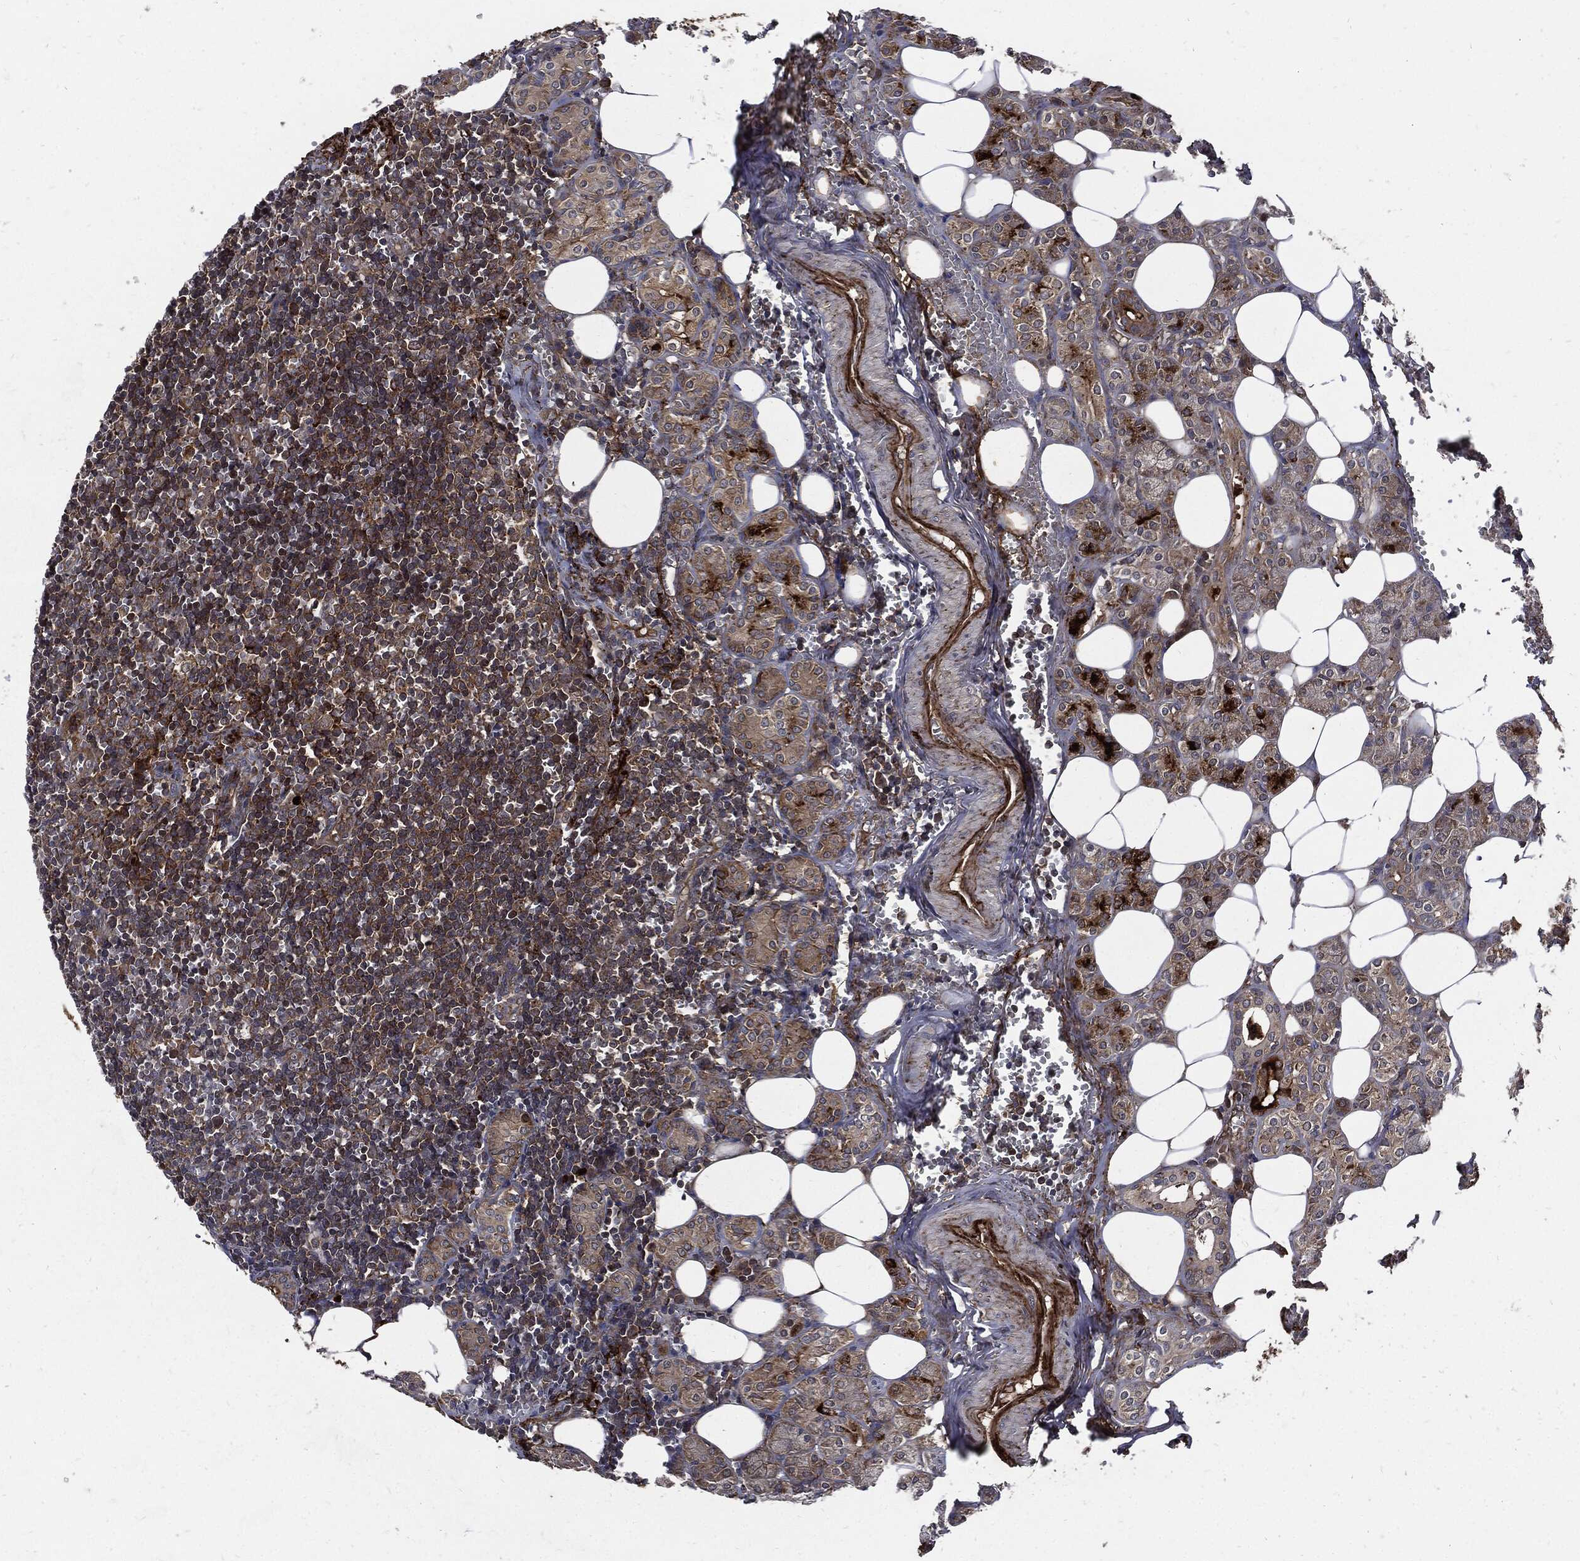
{"staining": {"intensity": "strong", "quantity": ">75%", "location": "cytoplasmic/membranous"}, "tissue": "lymph node", "cell_type": "Germinal center cells", "image_type": "normal", "snomed": [{"axis": "morphology", "description": "Normal tissue, NOS"}, {"axis": "topography", "description": "Lymph node"}, {"axis": "topography", "description": "Salivary gland"}], "caption": "Immunohistochemistry (IHC) staining of unremarkable lymph node, which demonstrates high levels of strong cytoplasmic/membranous staining in about >75% of germinal center cells indicating strong cytoplasmic/membranous protein positivity. The staining was performed using DAB (brown) for protein detection and nuclei were counterstained in hematoxylin (blue).", "gene": "CLU", "patient": {"sex": "male", "age": 78}}